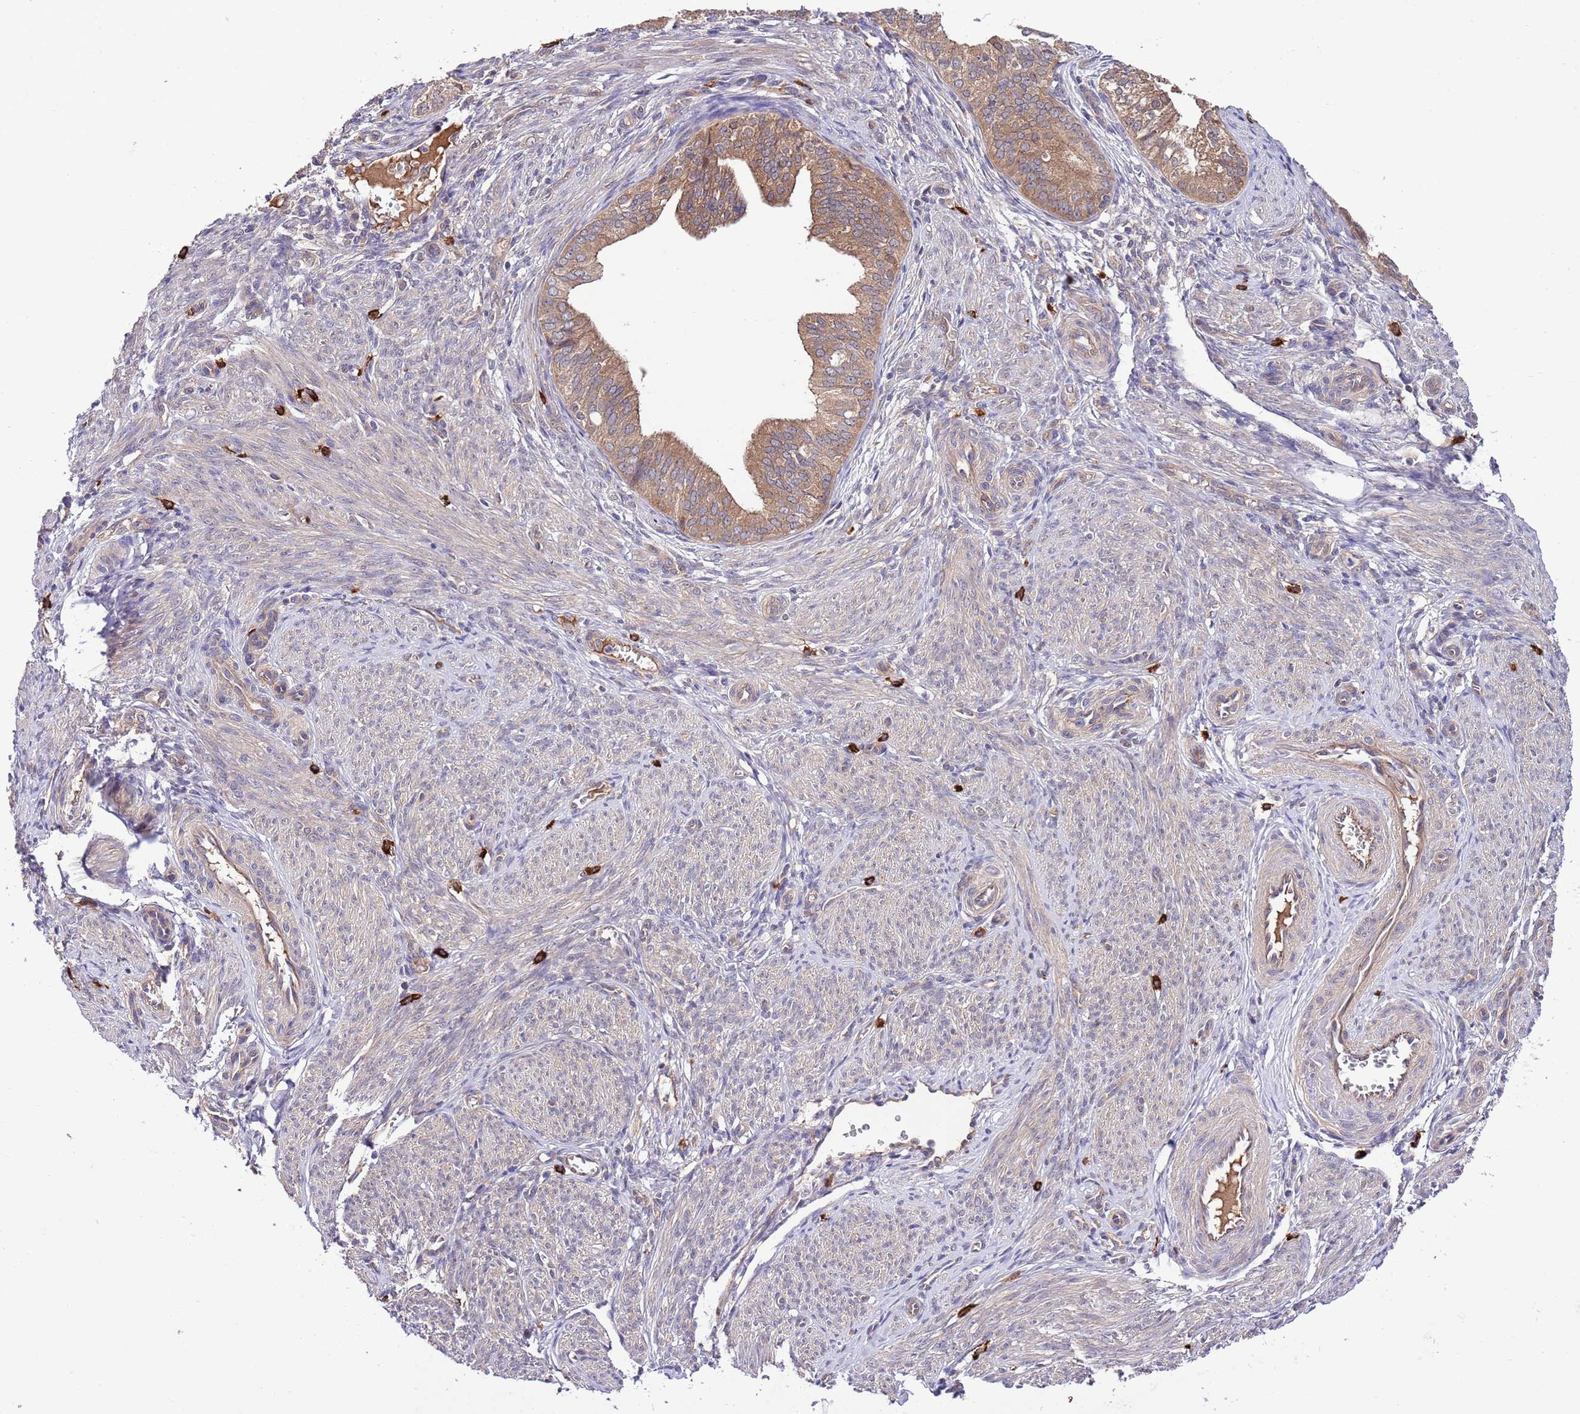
{"staining": {"intensity": "moderate", "quantity": ">75%", "location": "cytoplasmic/membranous"}, "tissue": "endometrial cancer", "cell_type": "Tumor cells", "image_type": "cancer", "snomed": [{"axis": "morphology", "description": "Adenocarcinoma, NOS"}, {"axis": "topography", "description": "Endometrium"}], "caption": "Brown immunohistochemical staining in endometrial cancer (adenocarcinoma) demonstrates moderate cytoplasmic/membranous staining in approximately >75% of tumor cells.", "gene": "DONSON", "patient": {"sex": "female", "age": 50}}